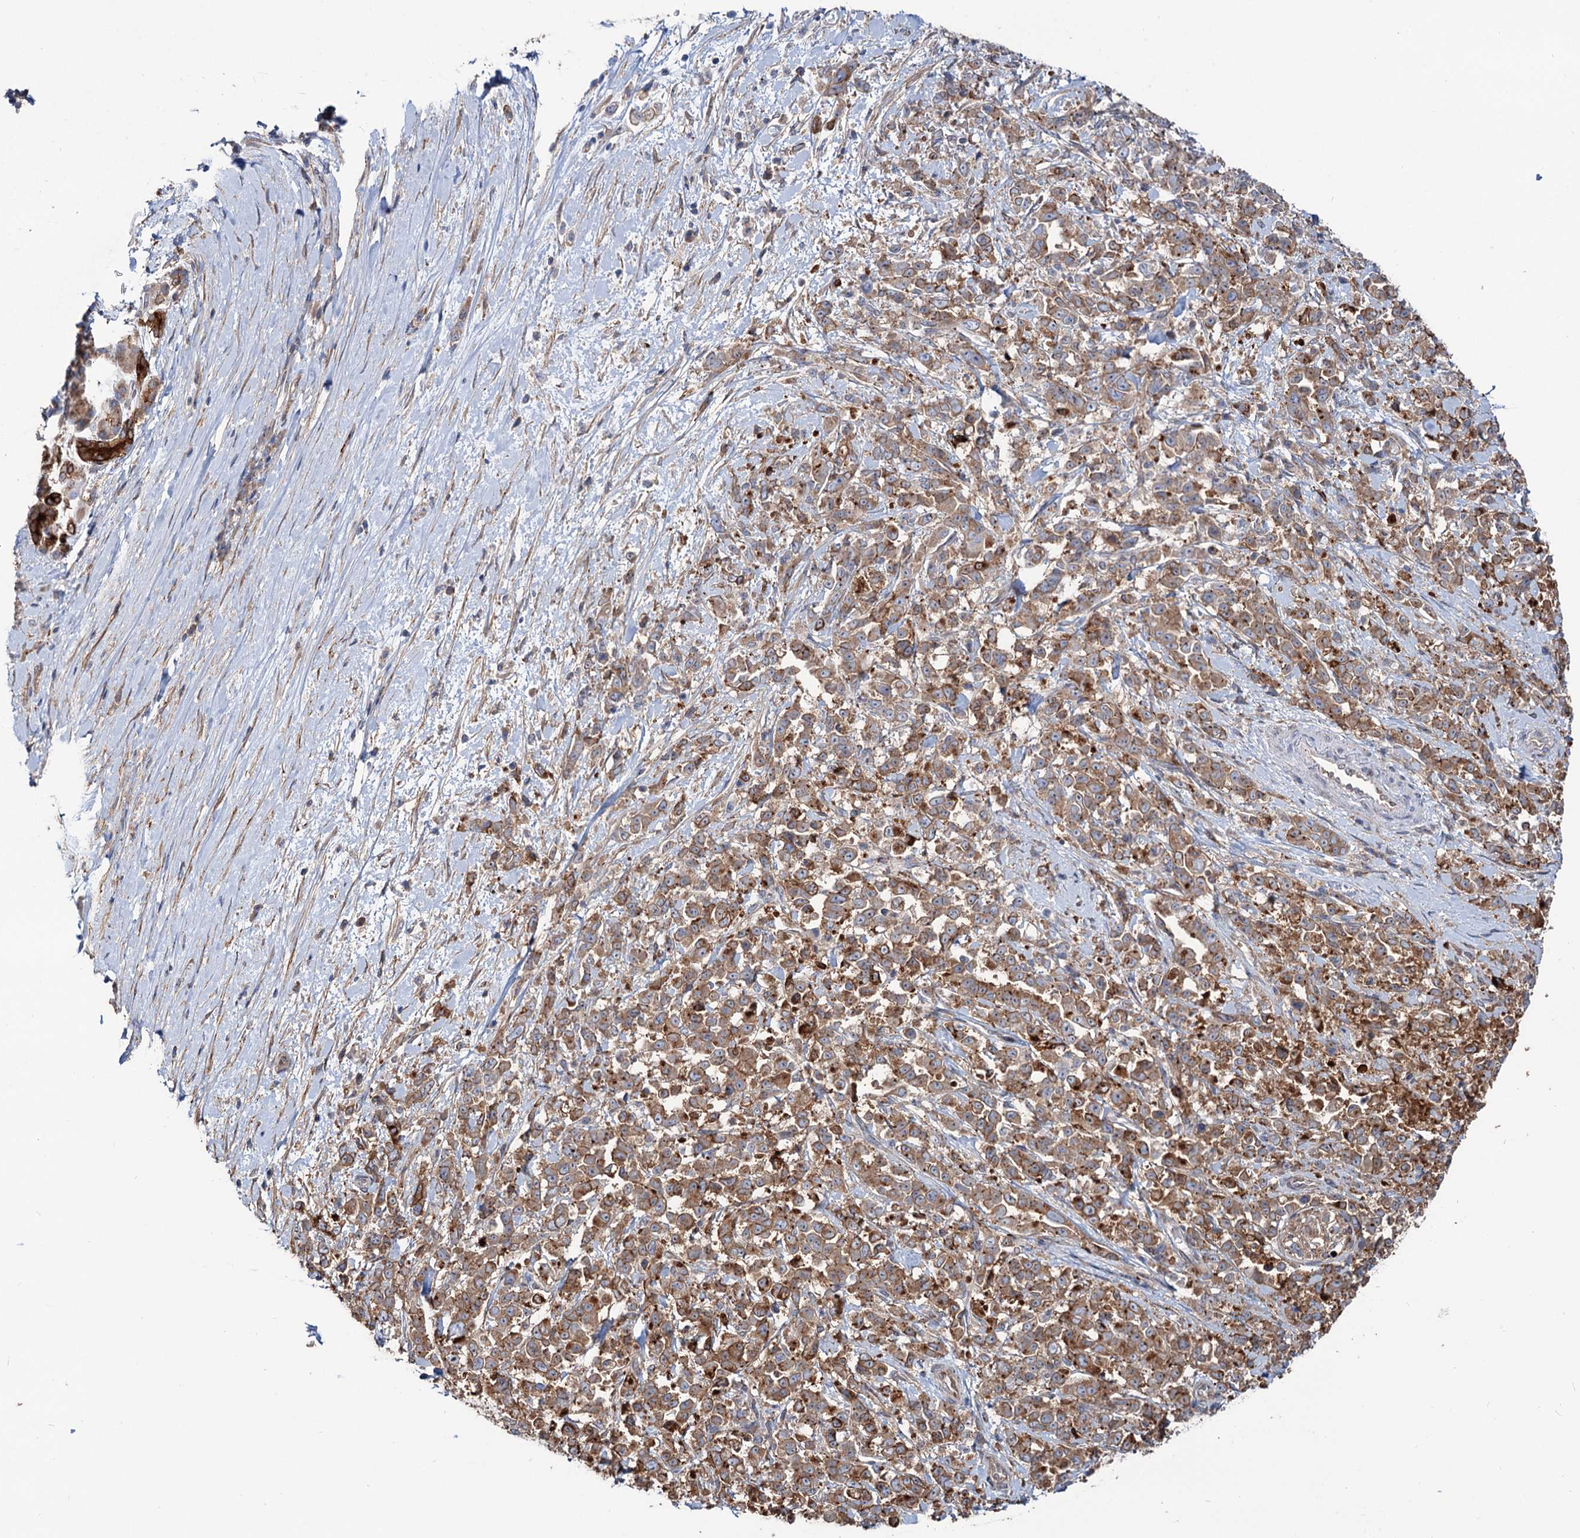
{"staining": {"intensity": "moderate", "quantity": ">75%", "location": "cytoplasmic/membranous"}, "tissue": "pancreatic cancer", "cell_type": "Tumor cells", "image_type": "cancer", "snomed": [{"axis": "morphology", "description": "Normal tissue, NOS"}, {"axis": "morphology", "description": "Adenocarcinoma, NOS"}, {"axis": "topography", "description": "Pancreas"}], "caption": "Immunohistochemical staining of human pancreatic adenocarcinoma shows moderate cytoplasmic/membranous protein expression in approximately >75% of tumor cells.", "gene": "PTDSS2", "patient": {"sex": "female", "age": 64}}